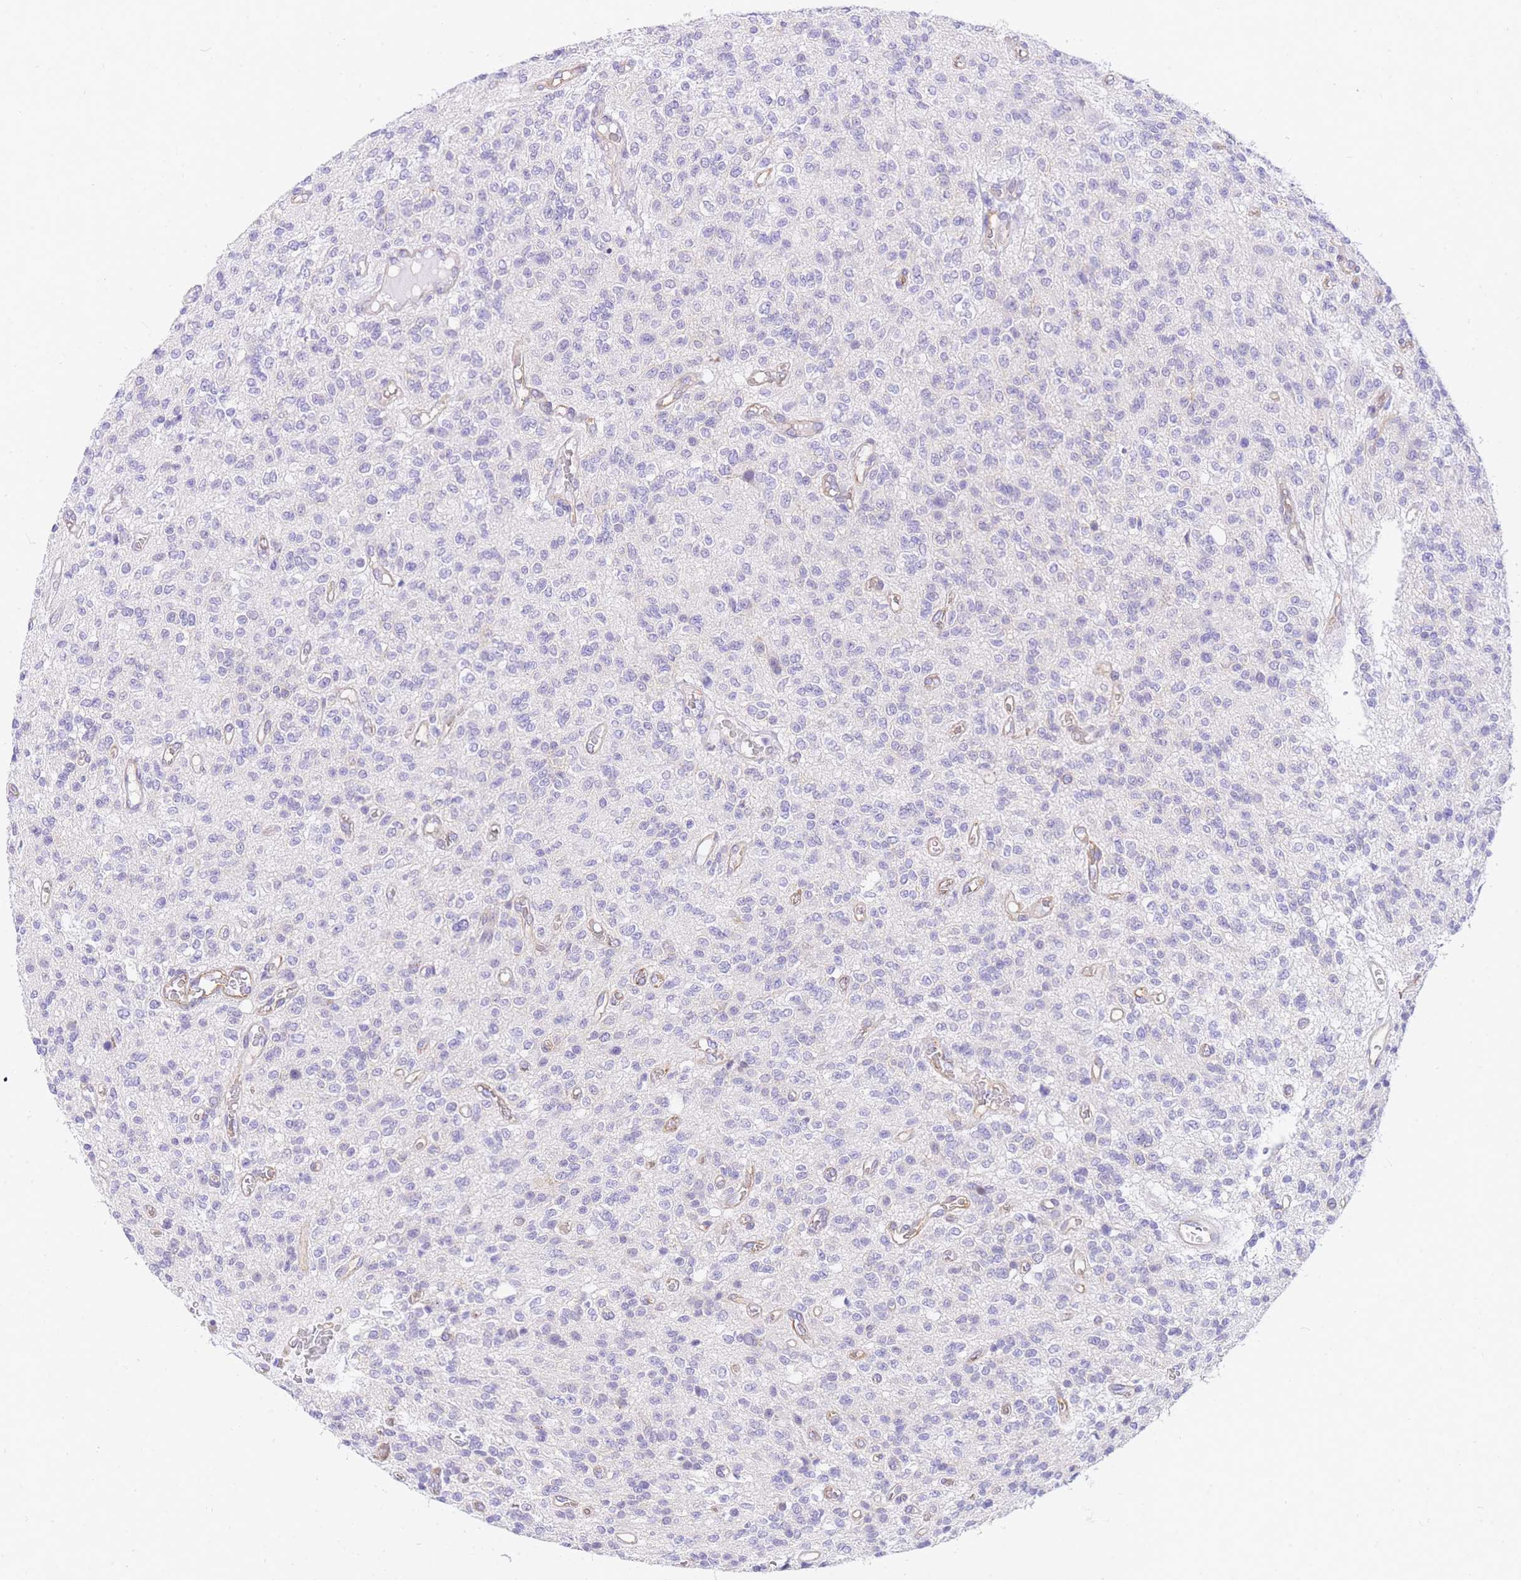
{"staining": {"intensity": "negative", "quantity": "none", "location": "none"}, "tissue": "glioma", "cell_type": "Tumor cells", "image_type": "cancer", "snomed": [{"axis": "morphology", "description": "Glioma, malignant, High grade"}, {"axis": "topography", "description": "Brain"}], "caption": "Histopathology image shows no significant protein expression in tumor cells of malignant glioma (high-grade).", "gene": "SRSF12", "patient": {"sex": "male", "age": 34}}